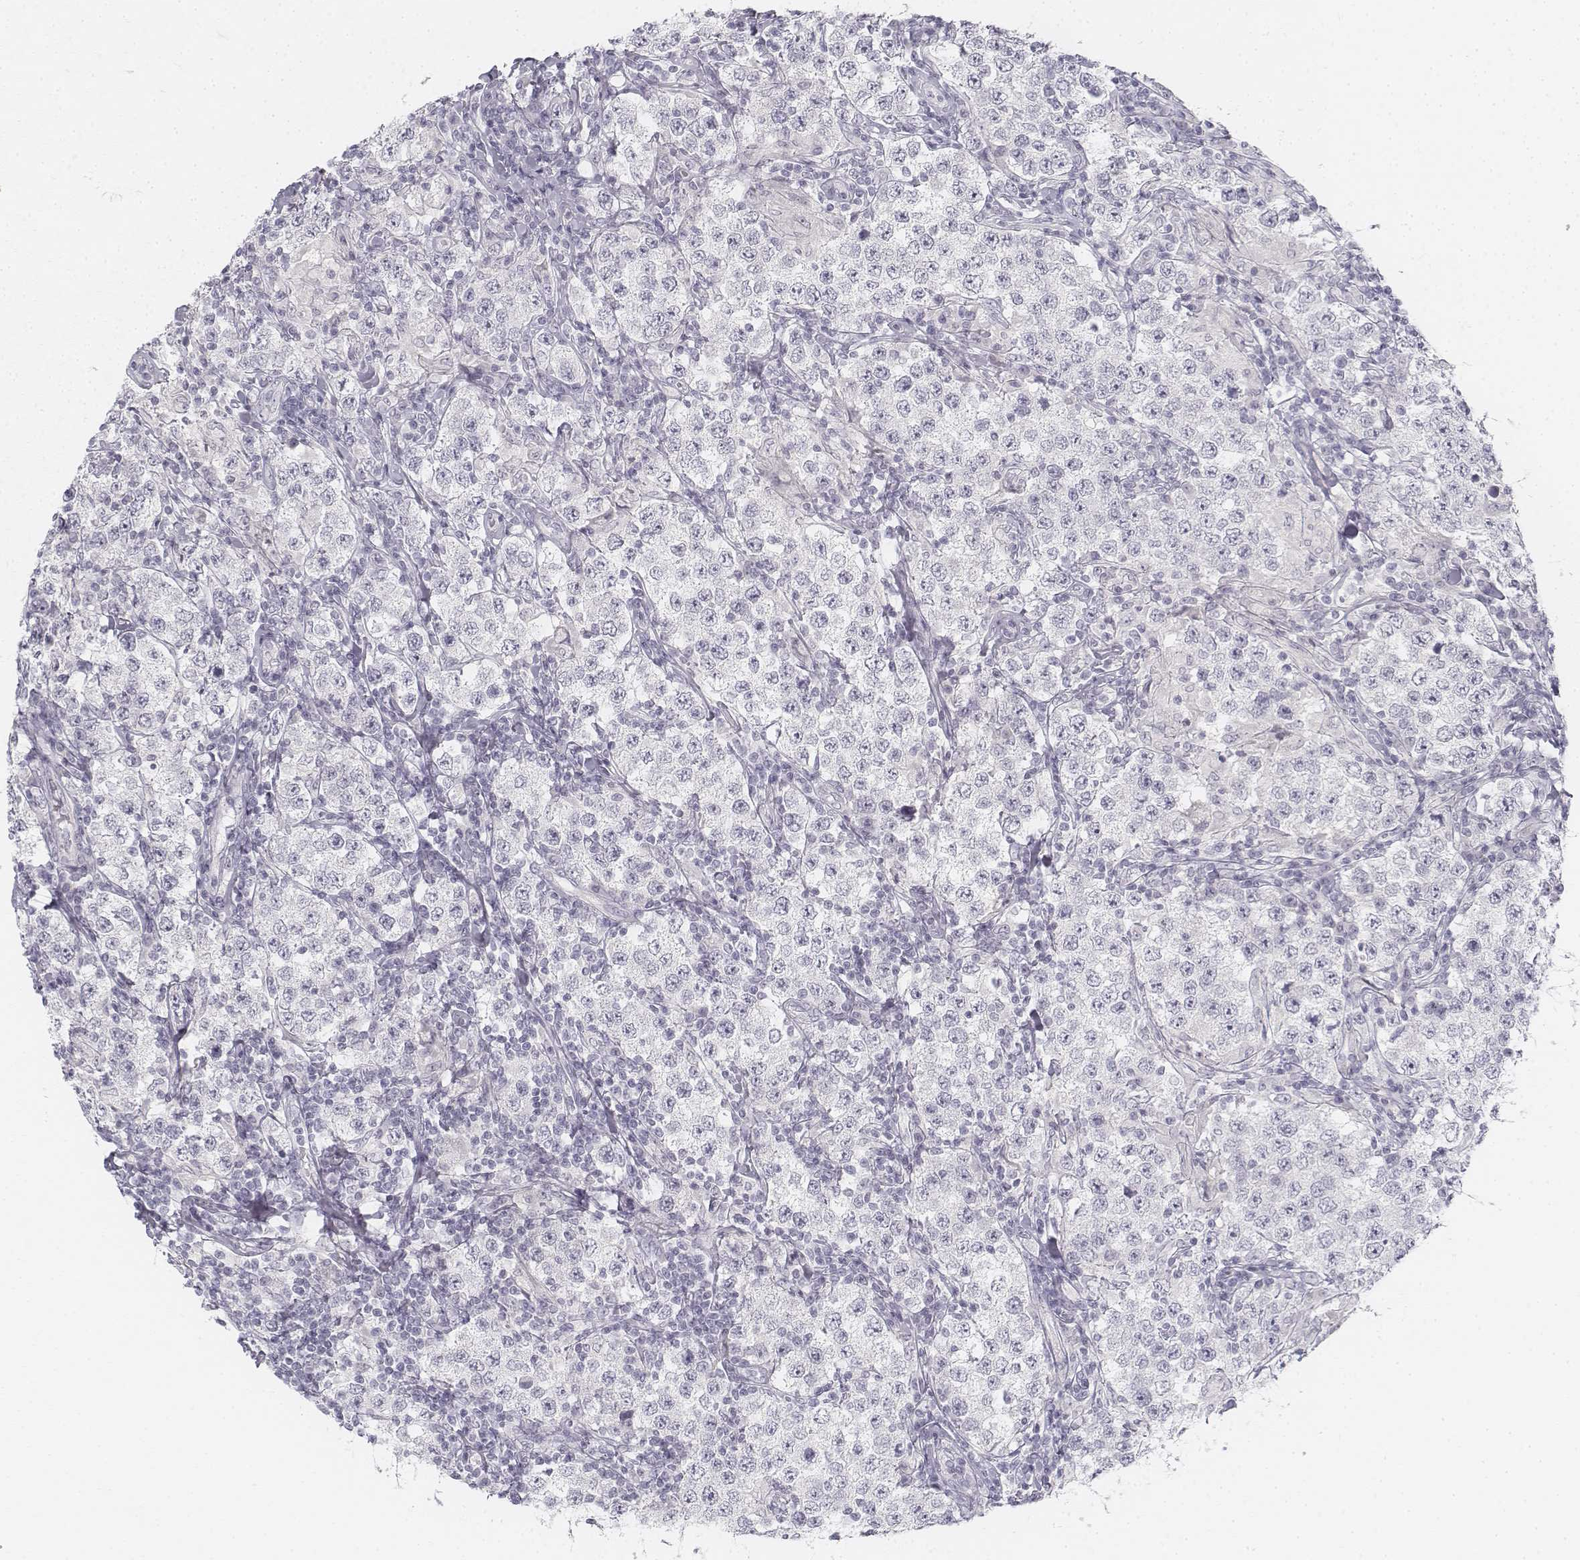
{"staining": {"intensity": "negative", "quantity": "none", "location": "none"}, "tissue": "testis cancer", "cell_type": "Tumor cells", "image_type": "cancer", "snomed": [{"axis": "morphology", "description": "Seminoma, NOS"}, {"axis": "morphology", "description": "Carcinoma, Embryonal, NOS"}, {"axis": "topography", "description": "Testis"}], "caption": "Immunohistochemical staining of human testis seminoma reveals no significant expression in tumor cells. (Brightfield microscopy of DAB IHC at high magnification).", "gene": "KRT25", "patient": {"sex": "male", "age": 41}}